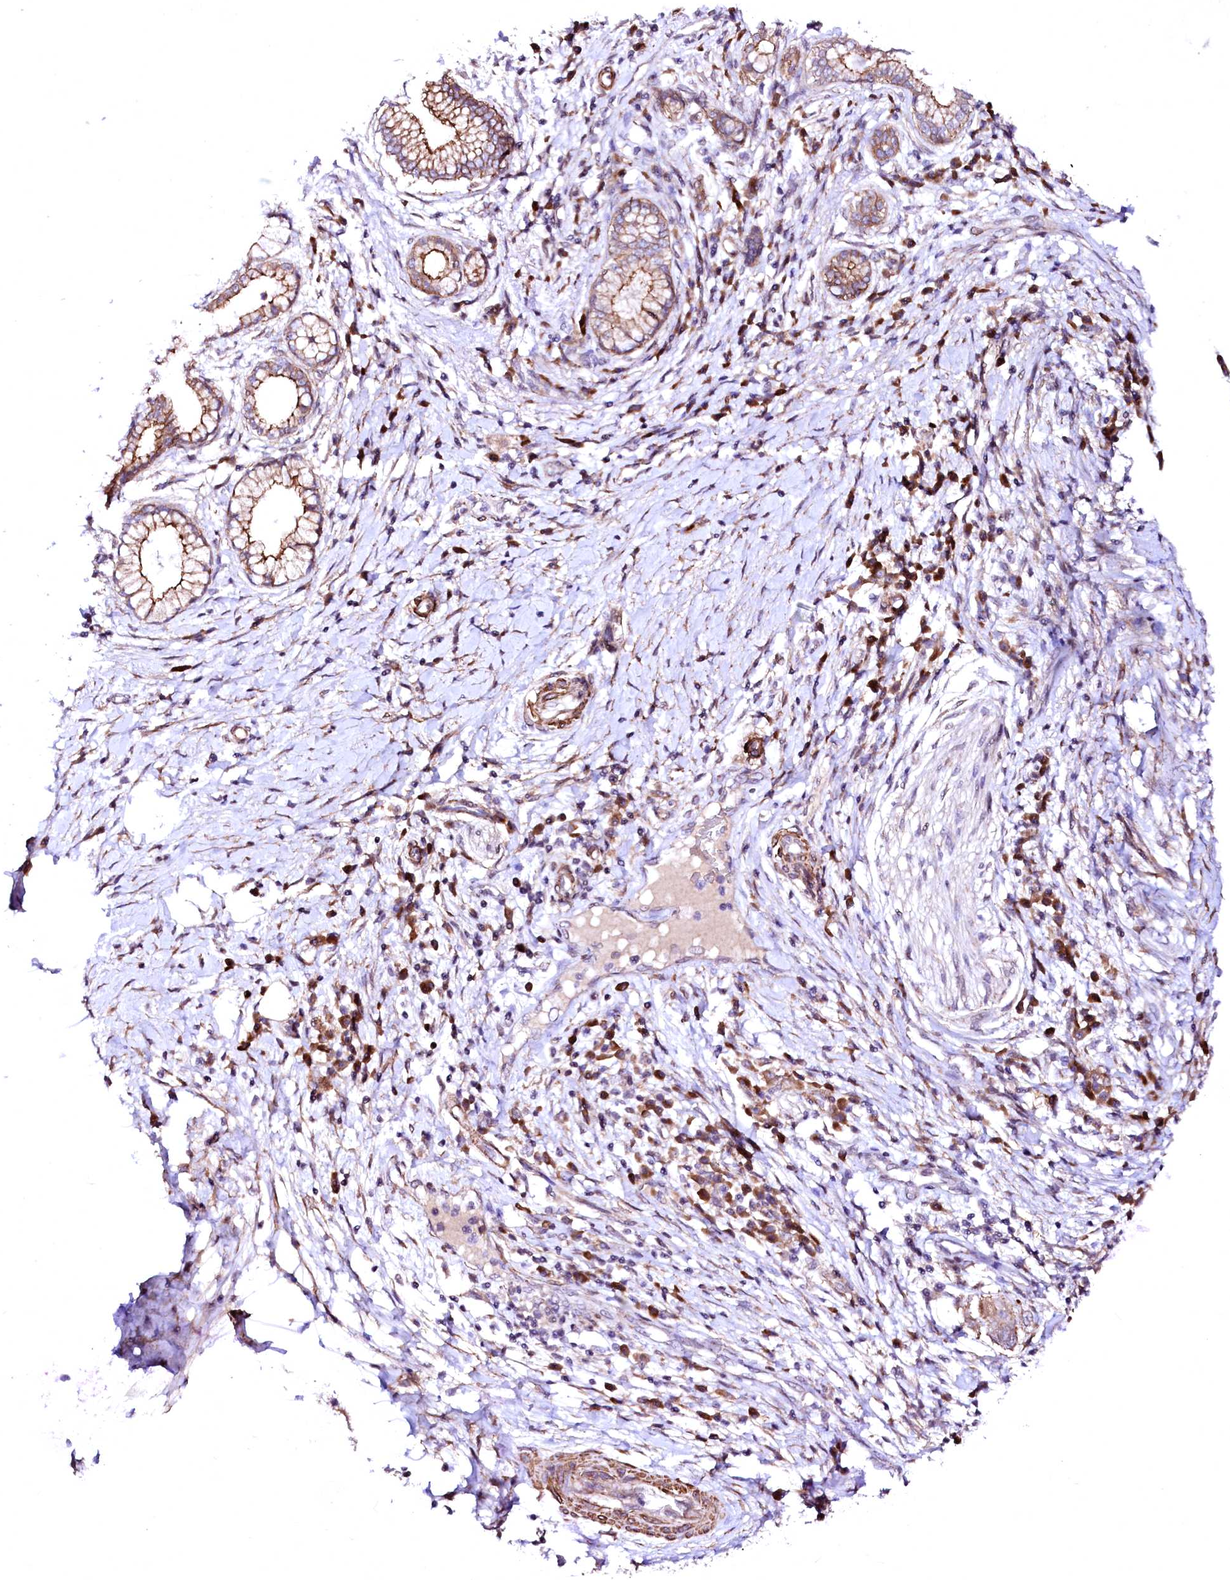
{"staining": {"intensity": "moderate", "quantity": ">75%", "location": "cytoplasmic/membranous"}, "tissue": "pancreatic cancer", "cell_type": "Tumor cells", "image_type": "cancer", "snomed": [{"axis": "morphology", "description": "Adenocarcinoma, NOS"}, {"axis": "topography", "description": "Pancreas"}], "caption": "Human pancreatic cancer (adenocarcinoma) stained with a brown dye demonstrates moderate cytoplasmic/membranous positive expression in about >75% of tumor cells.", "gene": "GPR176", "patient": {"sex": "male", "age": 68}}